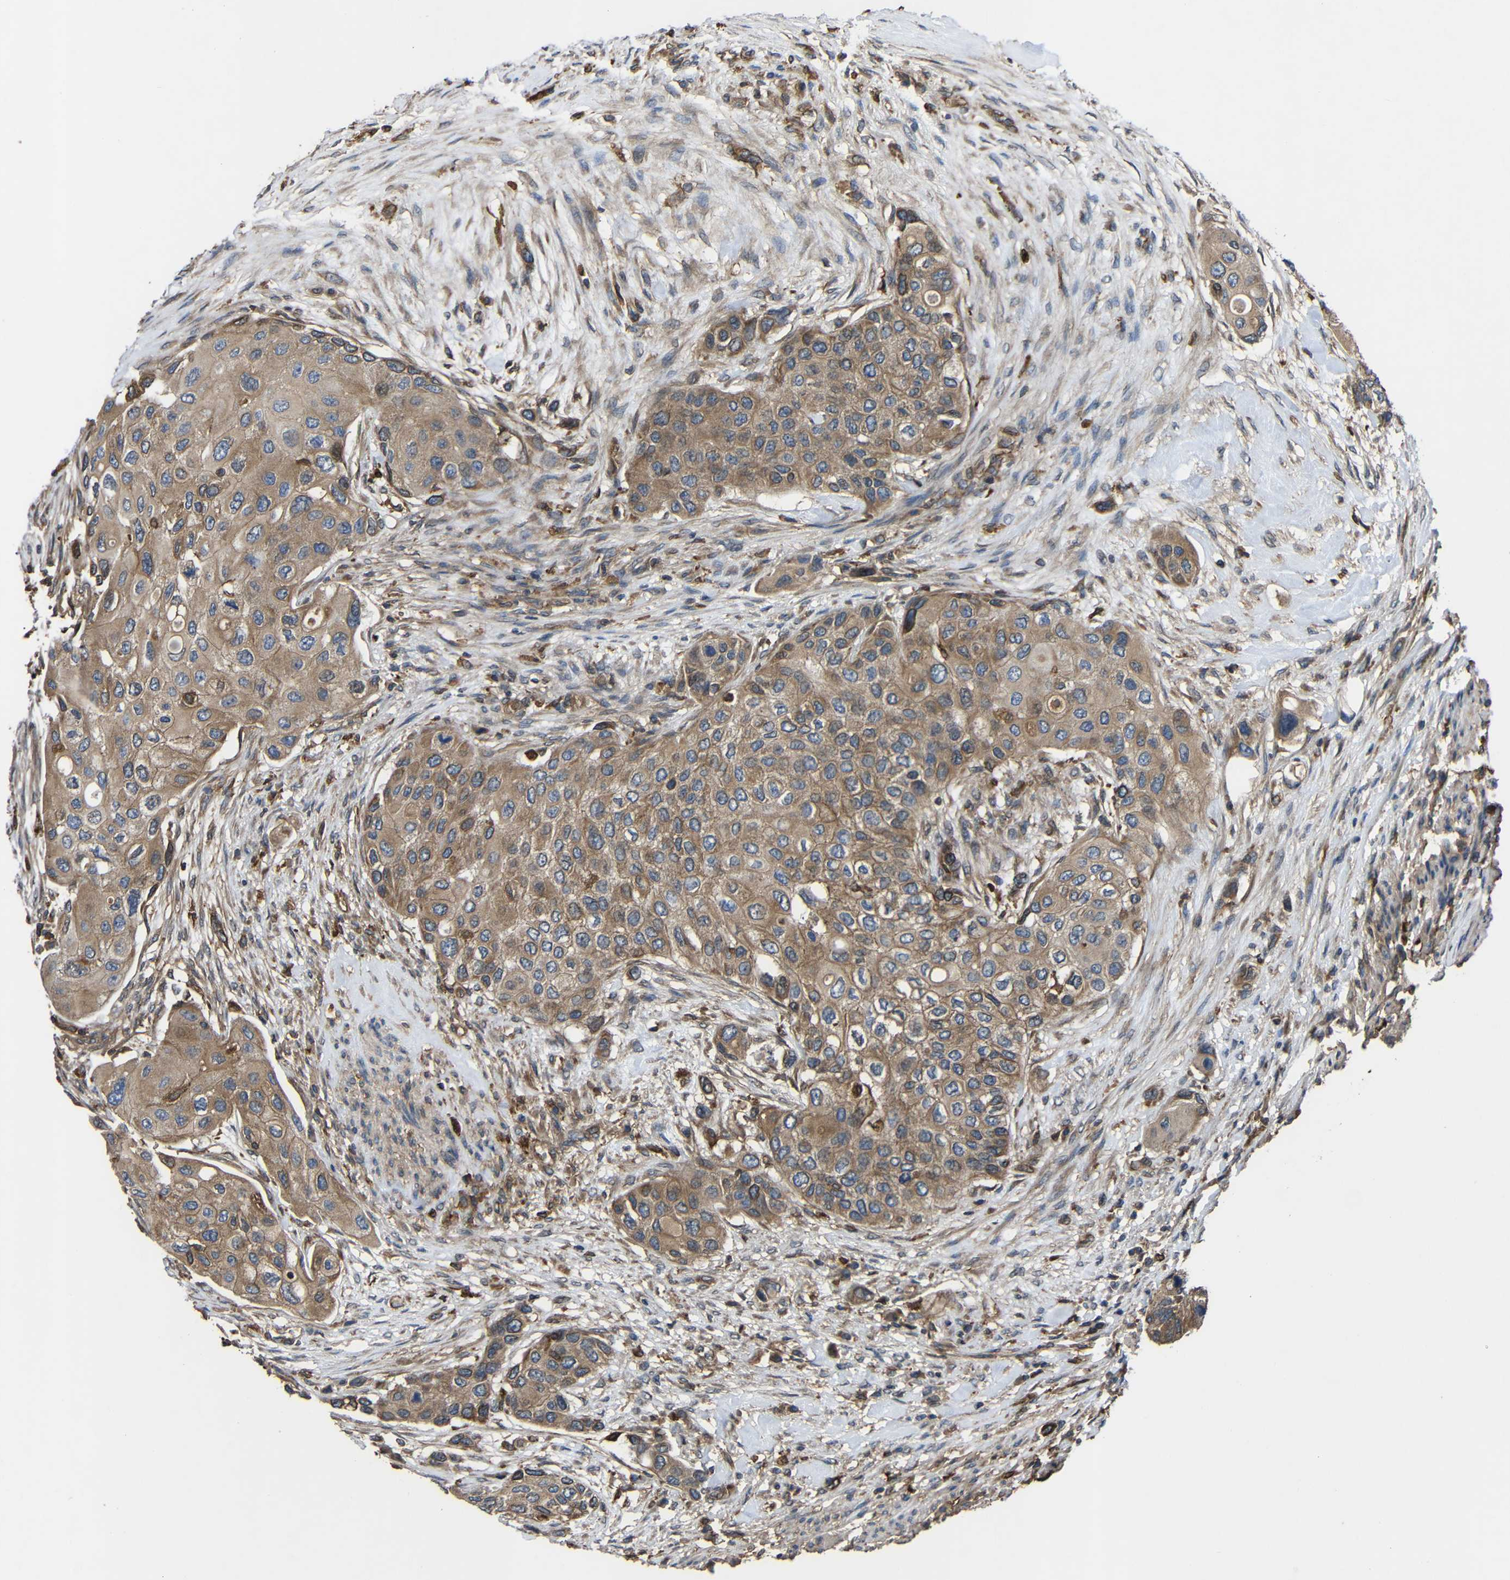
{"staining": {"intensity": "moderate", "quantity": ">75%", "location": "cytoplasmic/membranous"}, "tissue": "urothelial cancer", "cell_type": "Tumor cells", "image_type": "cancer", "snomed": [{"axis": "morphology", "description": "Urothelial carcinoma, High grade"}, {"axis": "topography", "description": "Urinary bladder"}], "caption": "Brown immunohistochemical staining in human urothelial cancer displays moderate cytoplasmic/membranous expression in about >75% of tumor cells.", "gene": "TREM2", "patient": {"sex": "female", "age": 56}}